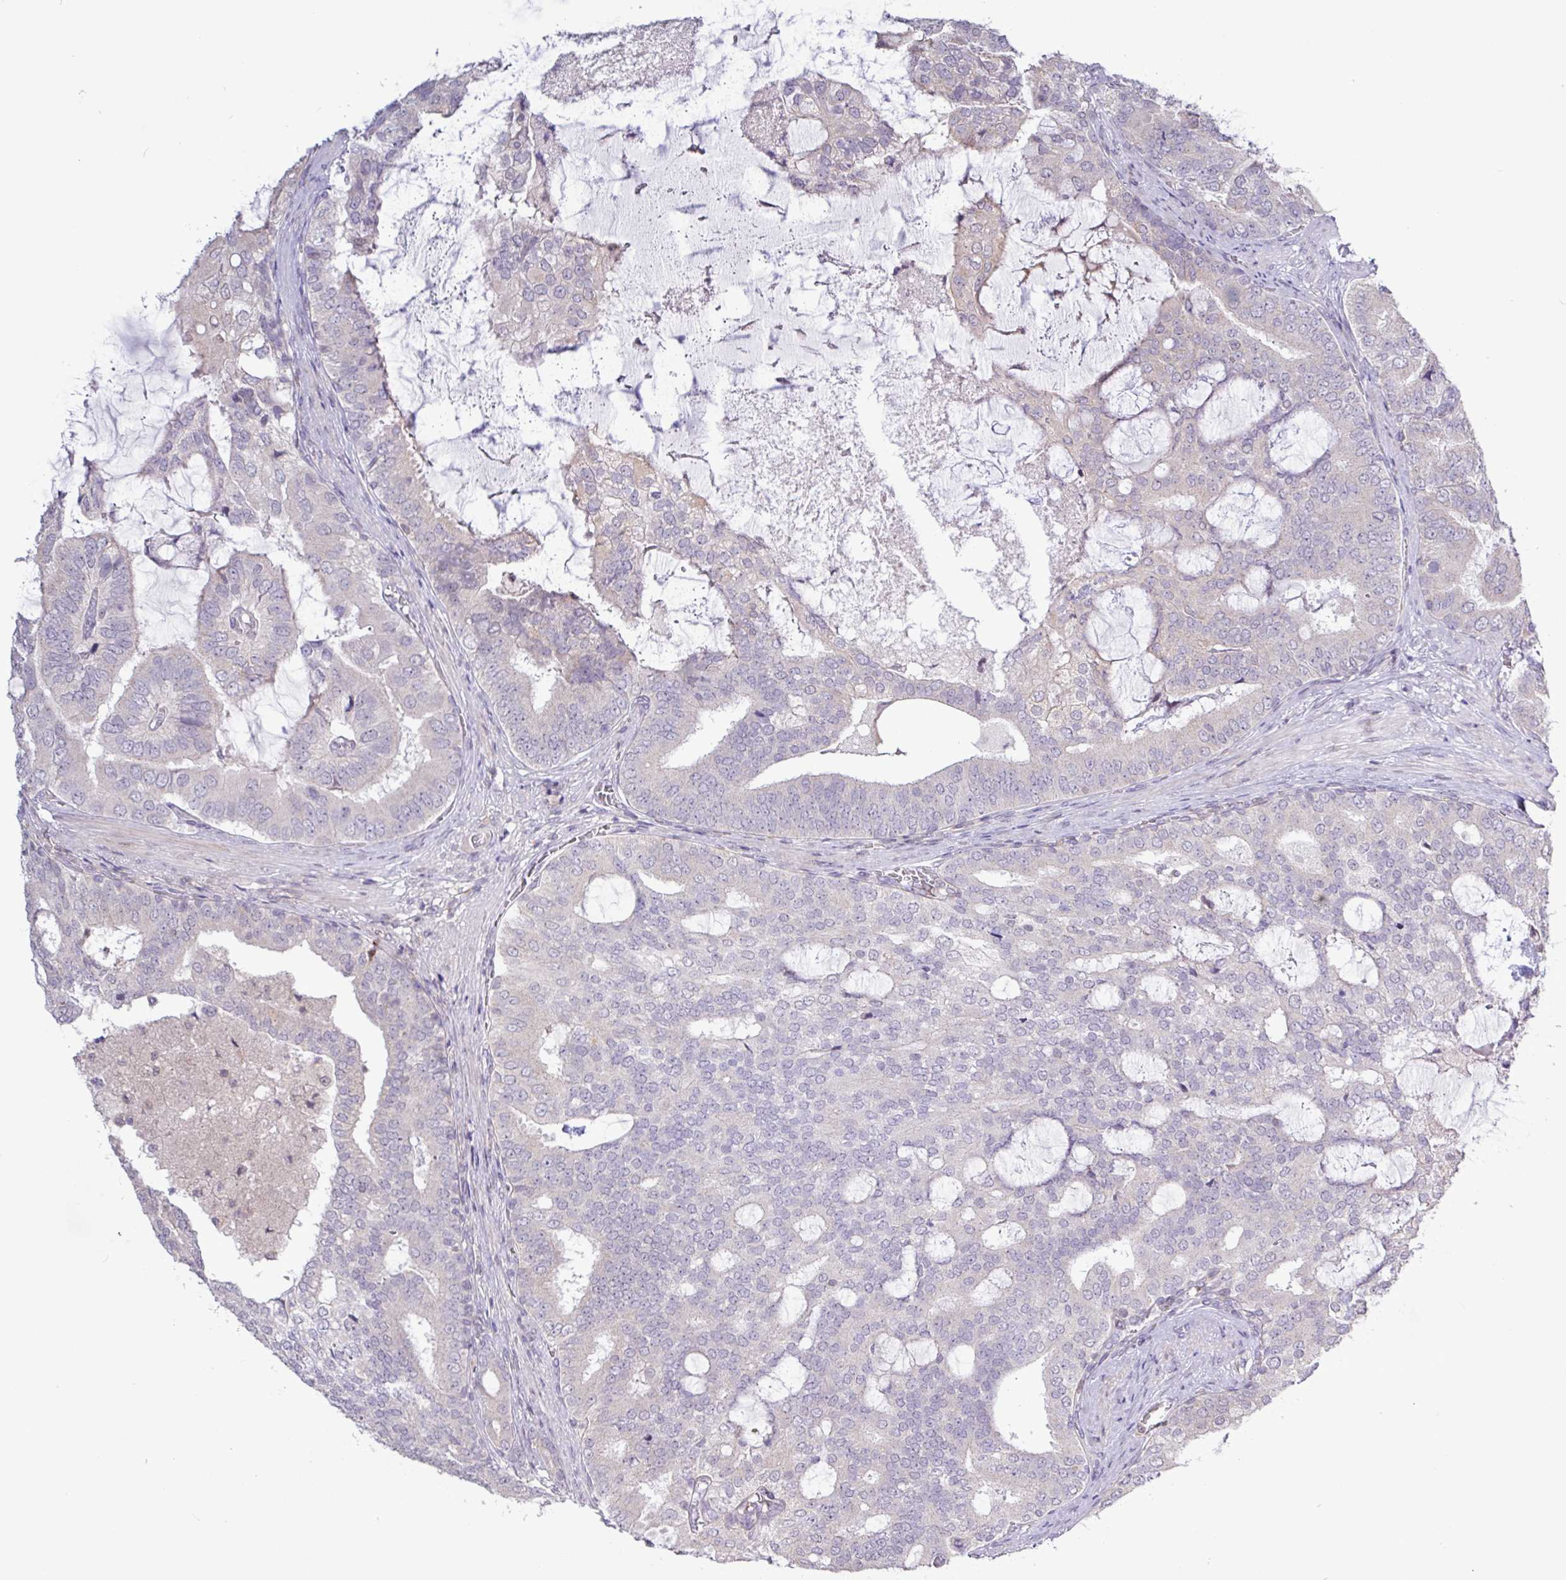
{"staining": {"intensity": "negative", "quantity": "none", "location": "none"}, "tissue": "prostate cancer", "cell_type": "Tumor cells", "image_type": "cancer", "snomed": [{"axis": "morphology", "description": "Adenocarcinoma, High grade"}, {"axis": "topography", "description": "Prostate"}], "caption": "High power microscopy image of an immunohistochemistry histopathology image of prostate cancer, revealing no significant staining in tumor cells. Brightfield microscopy of immunohistochemistry (IHC) stained with DAB (3,3'-diaminobenzidine) (brown) and hematoxylin (blue), captured at high magnification.", "gene": "RTL3", "patient": {"sex": "male", "age": 55}}